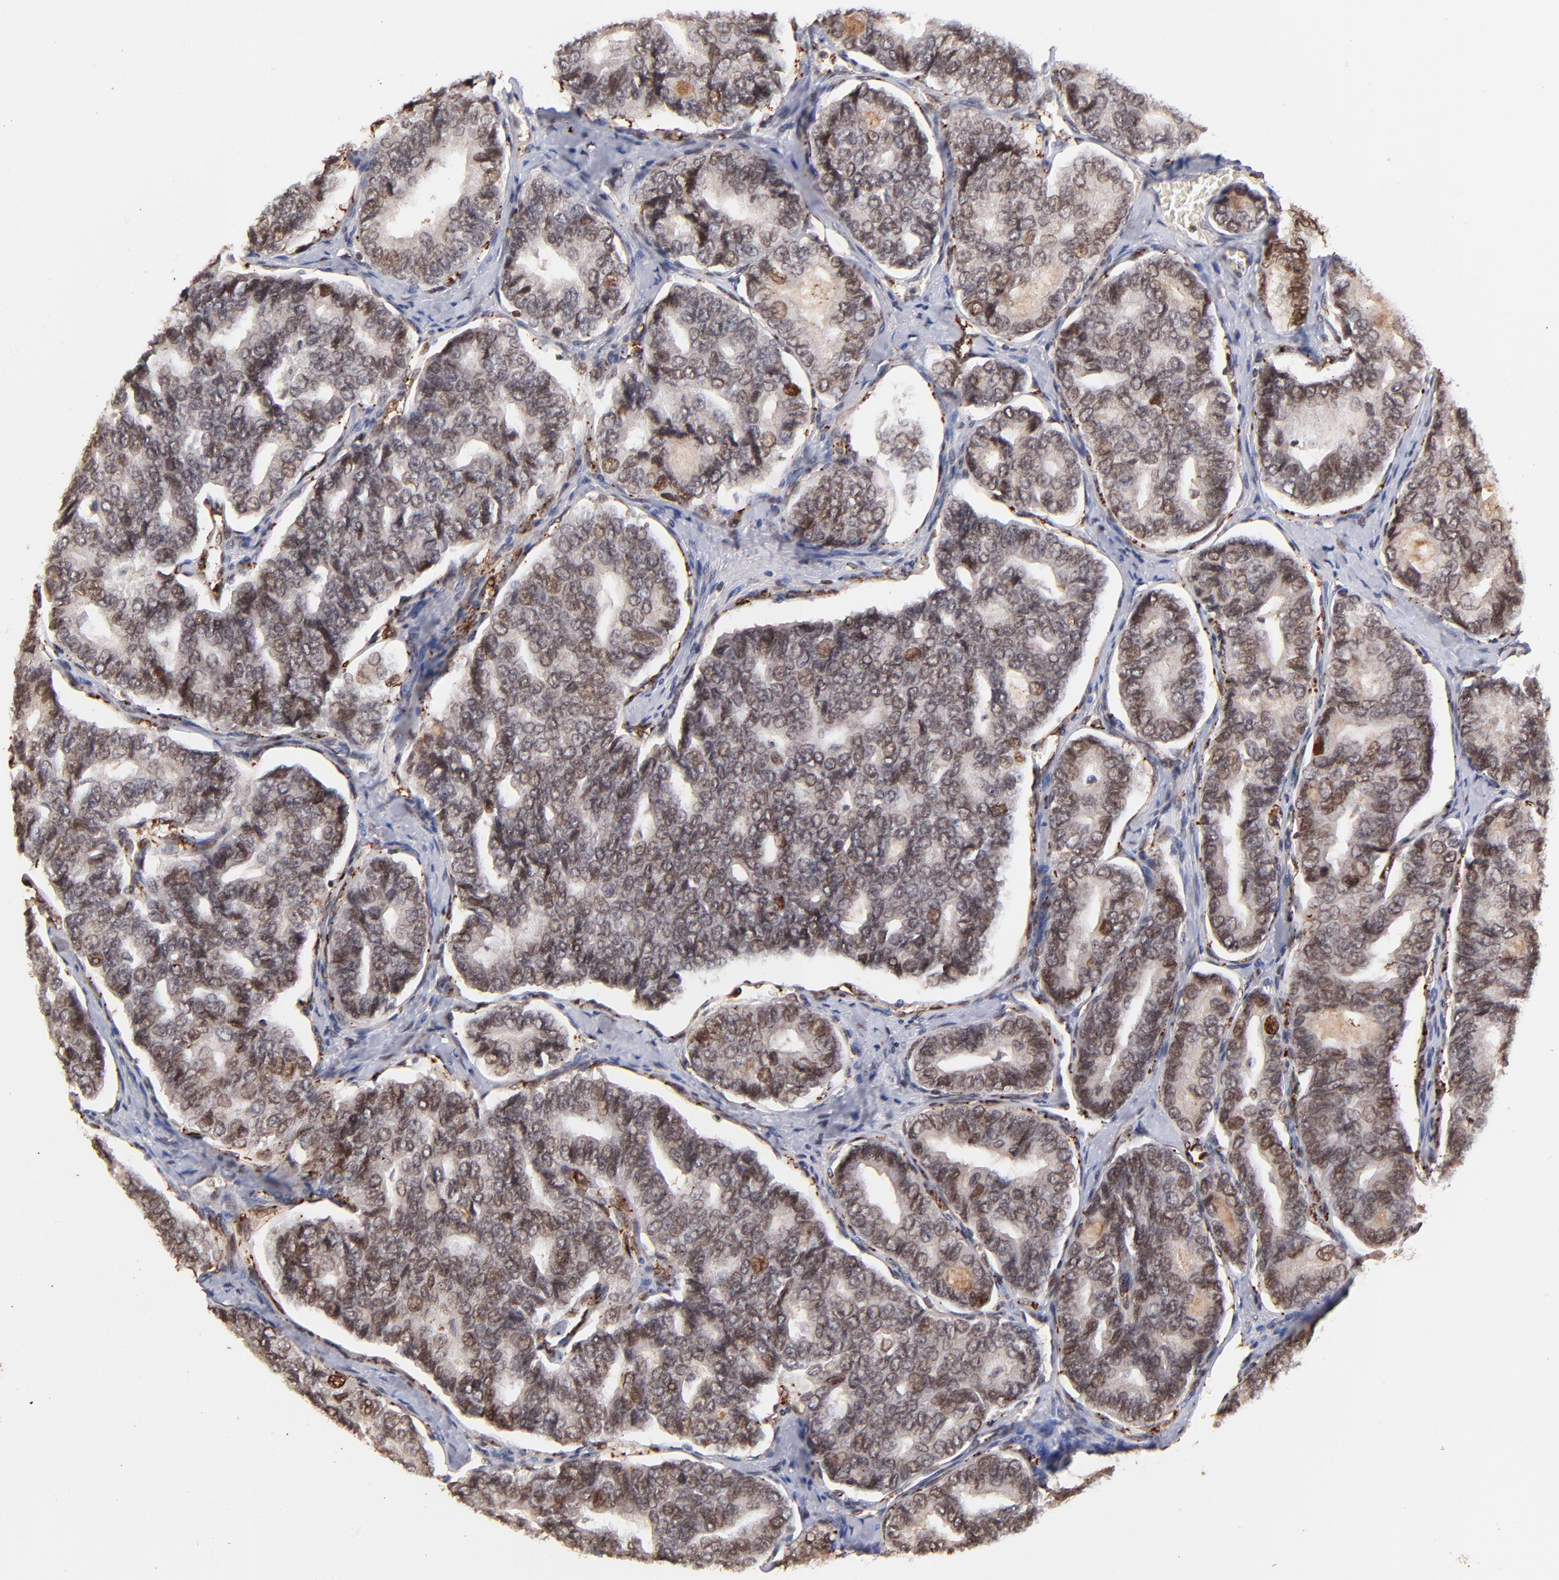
{"staining": {"intensity": "weak", "quantity": "25%-75%", "location": "cytoplasmic/membranous,nuclear"}, "tissue": "thyroid cancer", "cell_type": "Tumor cells", "image_type": "cancer", "snomed": [{"axis": "morphology", "description": "Papillary adenocarcinoma, NOS"}, {"axis": "topography", "description": "Thyroid gland"}], "caption": "IHC of human thyroid cancer shows low levels of weak cytoplasmic/membranous and nuclear staining in about 25%-75% of tumor cells. The staining is performed using DAB brown chromogen to label protein expression. The nuclei are counter-stained blue using hematoxylin.", "gene": "ZFP92", "patient": {"sex": "female", "age": 35}}